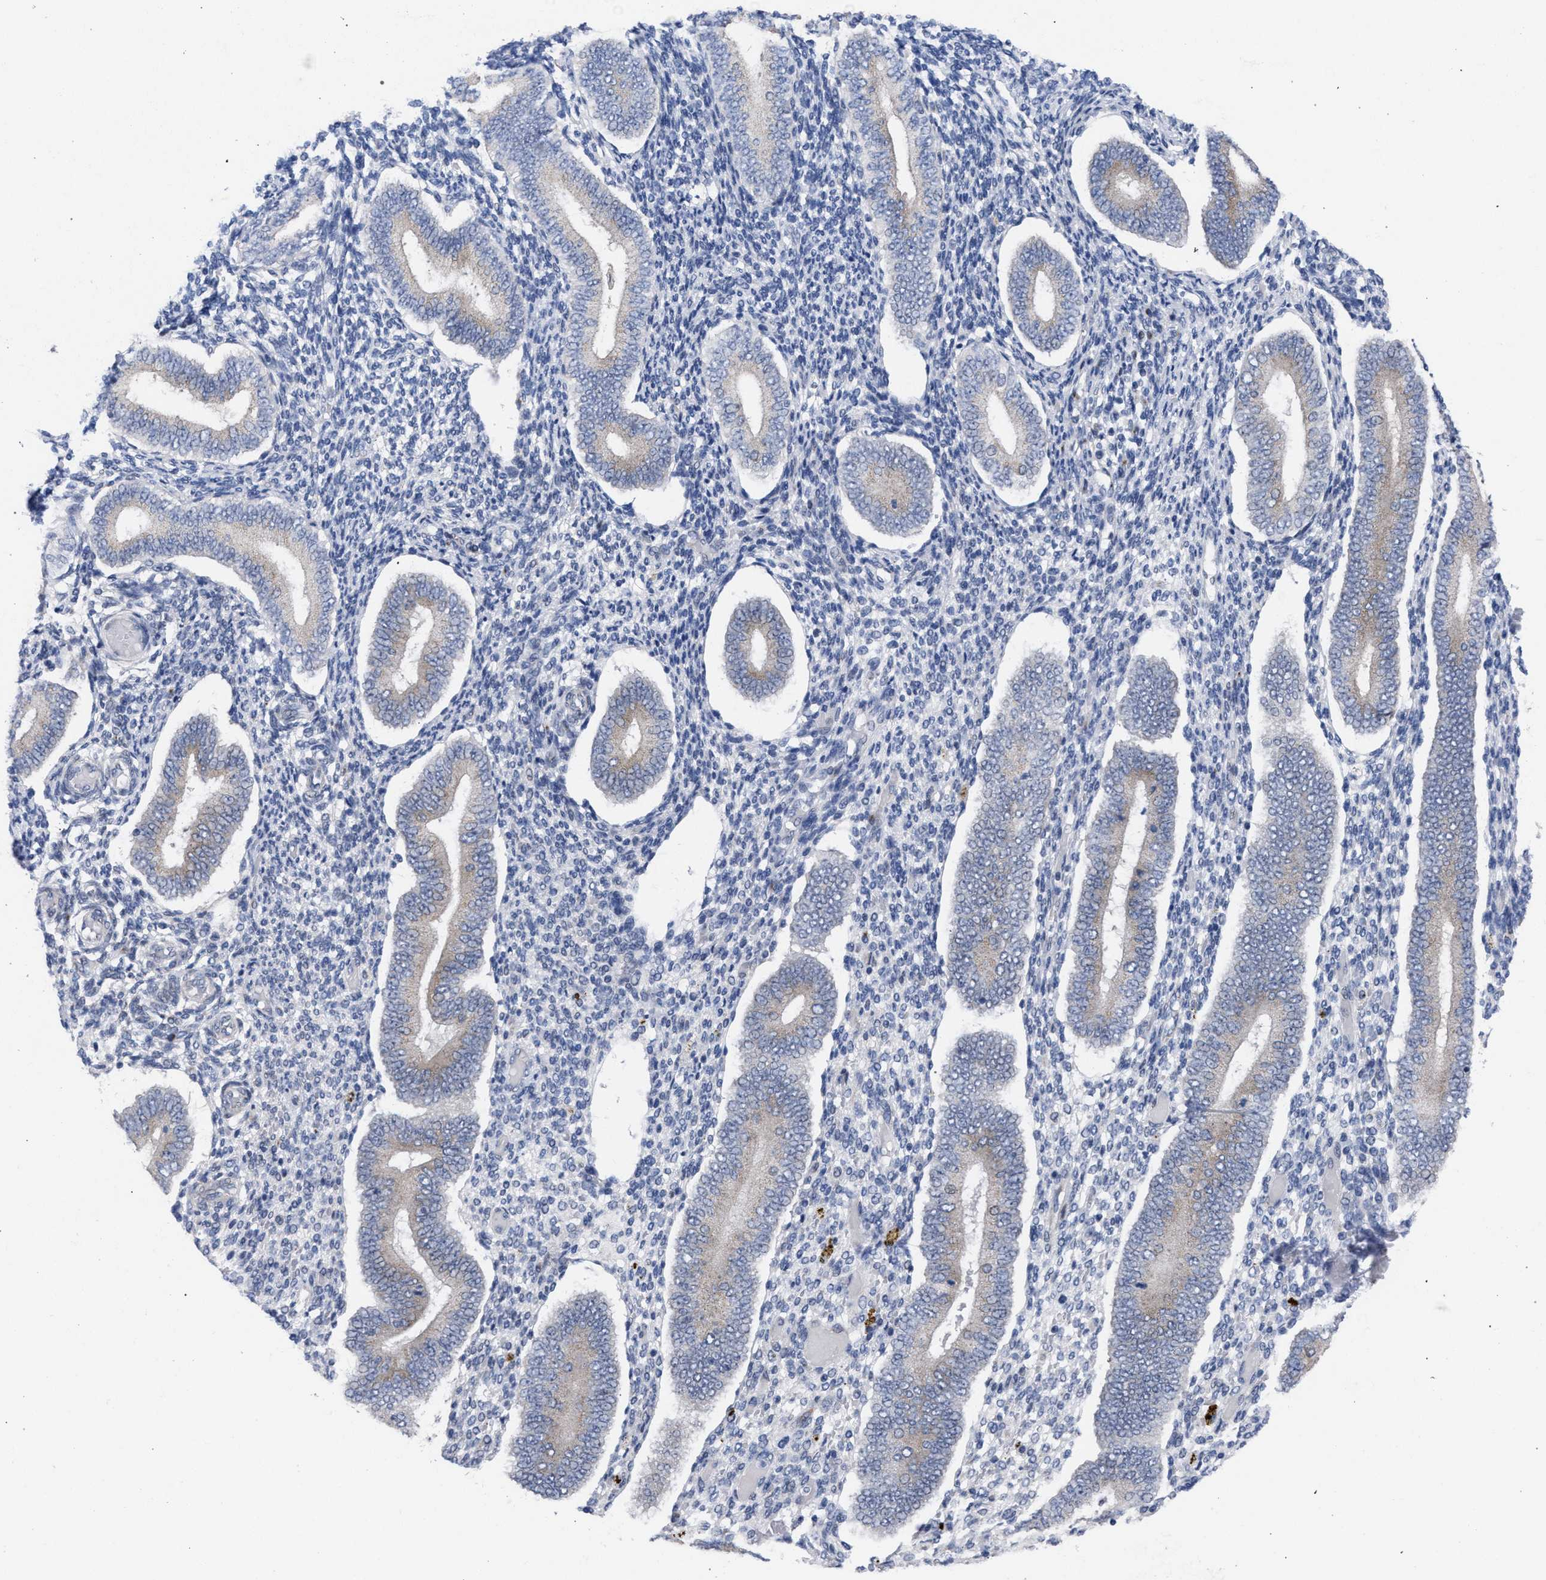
{"staining": {"intensity": "negative", "quantity": "none", "location": "none"}, "tissue": "endometrium", "cell_type": "Cells in endometrial stroma", "image_type": "normal", "snomed": [{"axis": "morphology", "description": "Normal tissue, NOS"}, {"axis": "topography", "description": "Endometrium"}], "caption": "The photomicrograph exhibits no staining of cells in endometrial stroma in normal endometrium. (DAB (3,3'-diaminobenzidine) IHC visualized using brightfield microscopy, high magnification).", "gene": "GOLGA2", "patient": {"sex": "female", "age": 42}}